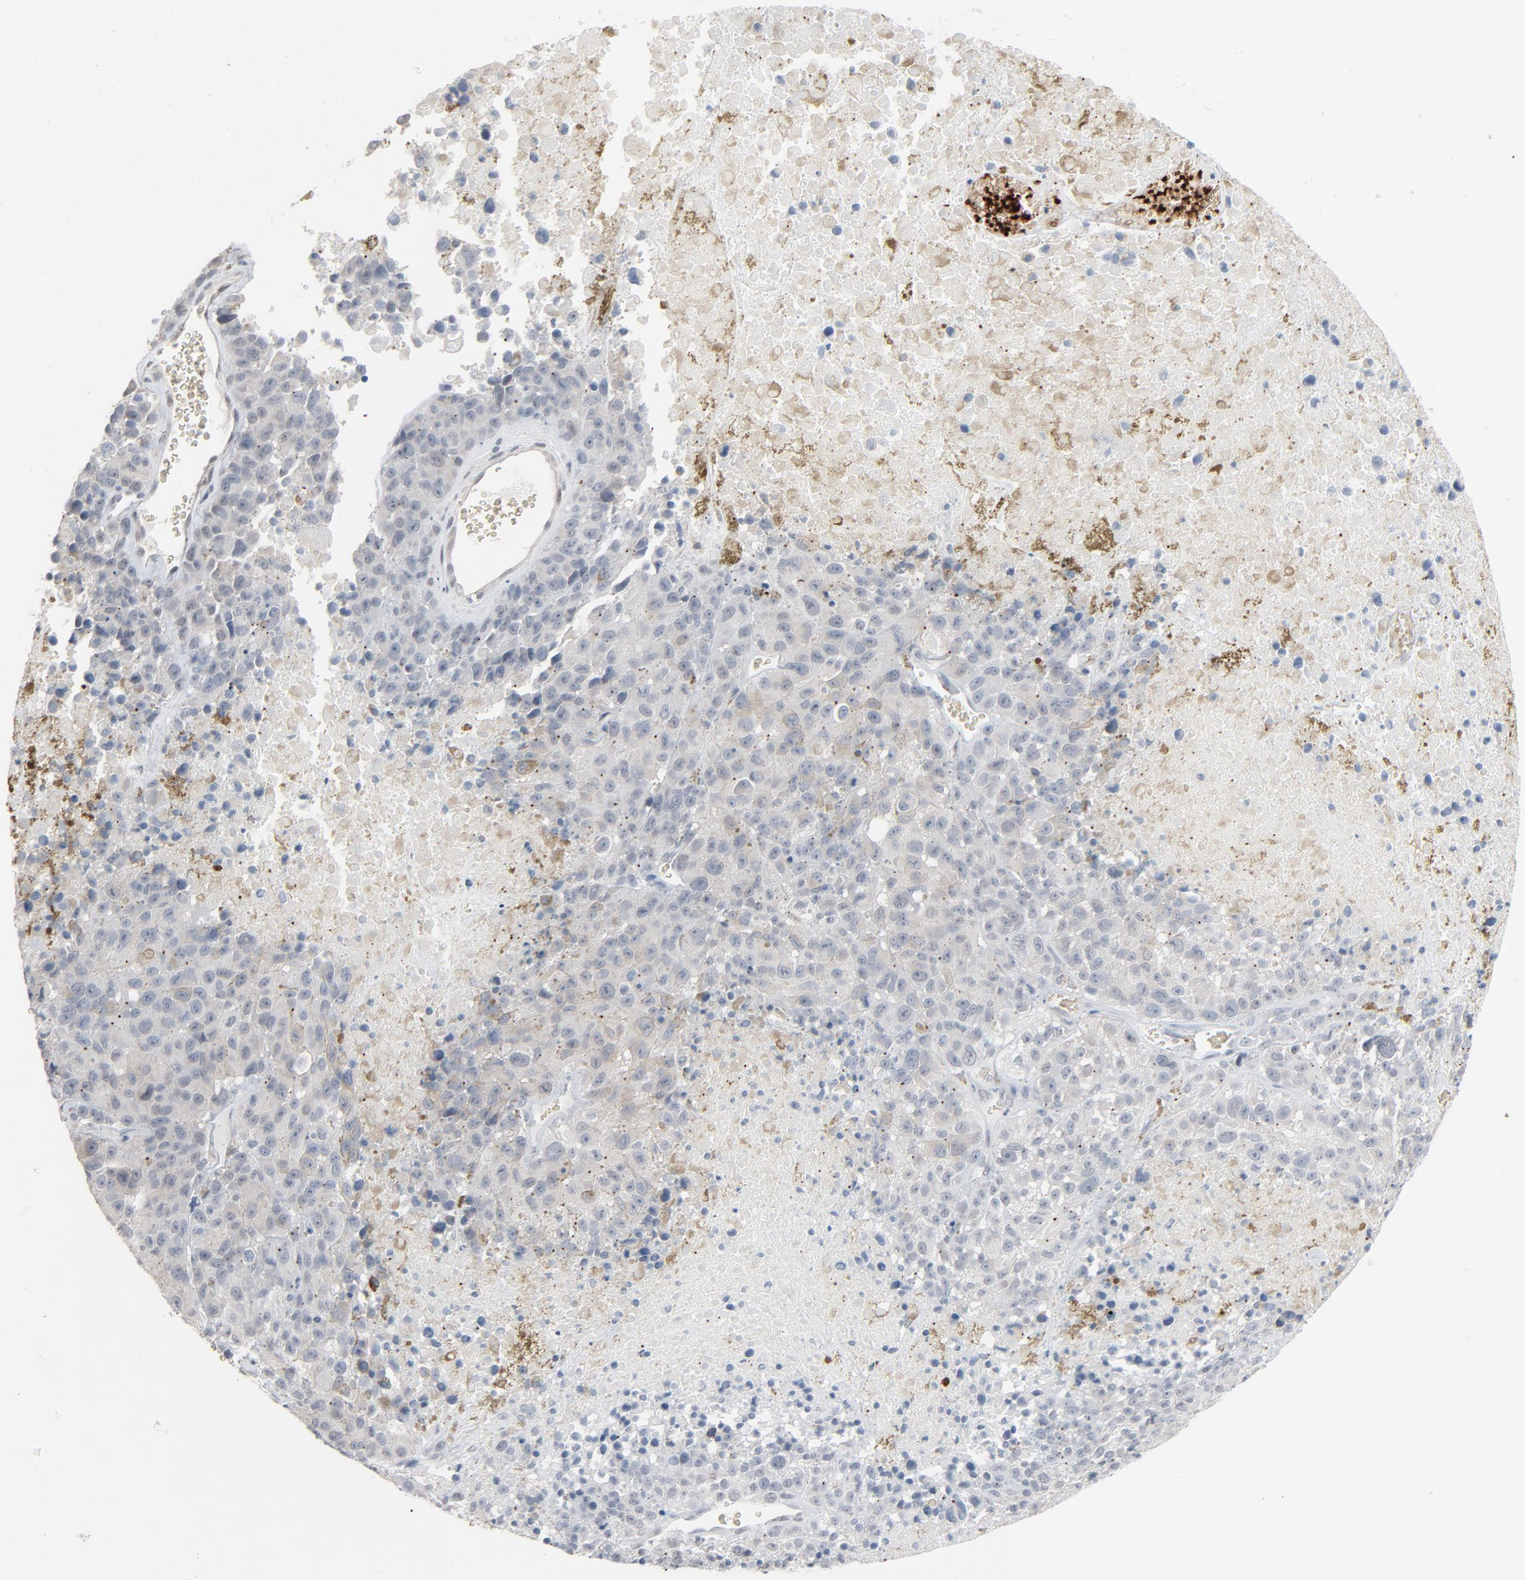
{"staining": {"intensity": "negative", "quantity": "none", "location": "none"}, "tissue": "melanoma", "cell_type": "Tumor cells", "image_type": "cancer", "snomed": [{"axis": "morphology", "description": "Malignant melanoma, Metastatic site"}, {"axis": "topography", "description": "Cerebral cortex"}], "caption": "Tumor cells are negative for protein expression in human malignant melanoma (metastatic site). (DAB immunohistochemistry (IHC) visualized using brightfield microscopy, high magnification).", "gene": "SAGE1", "patient": {"sex": "female", "age": 52}}